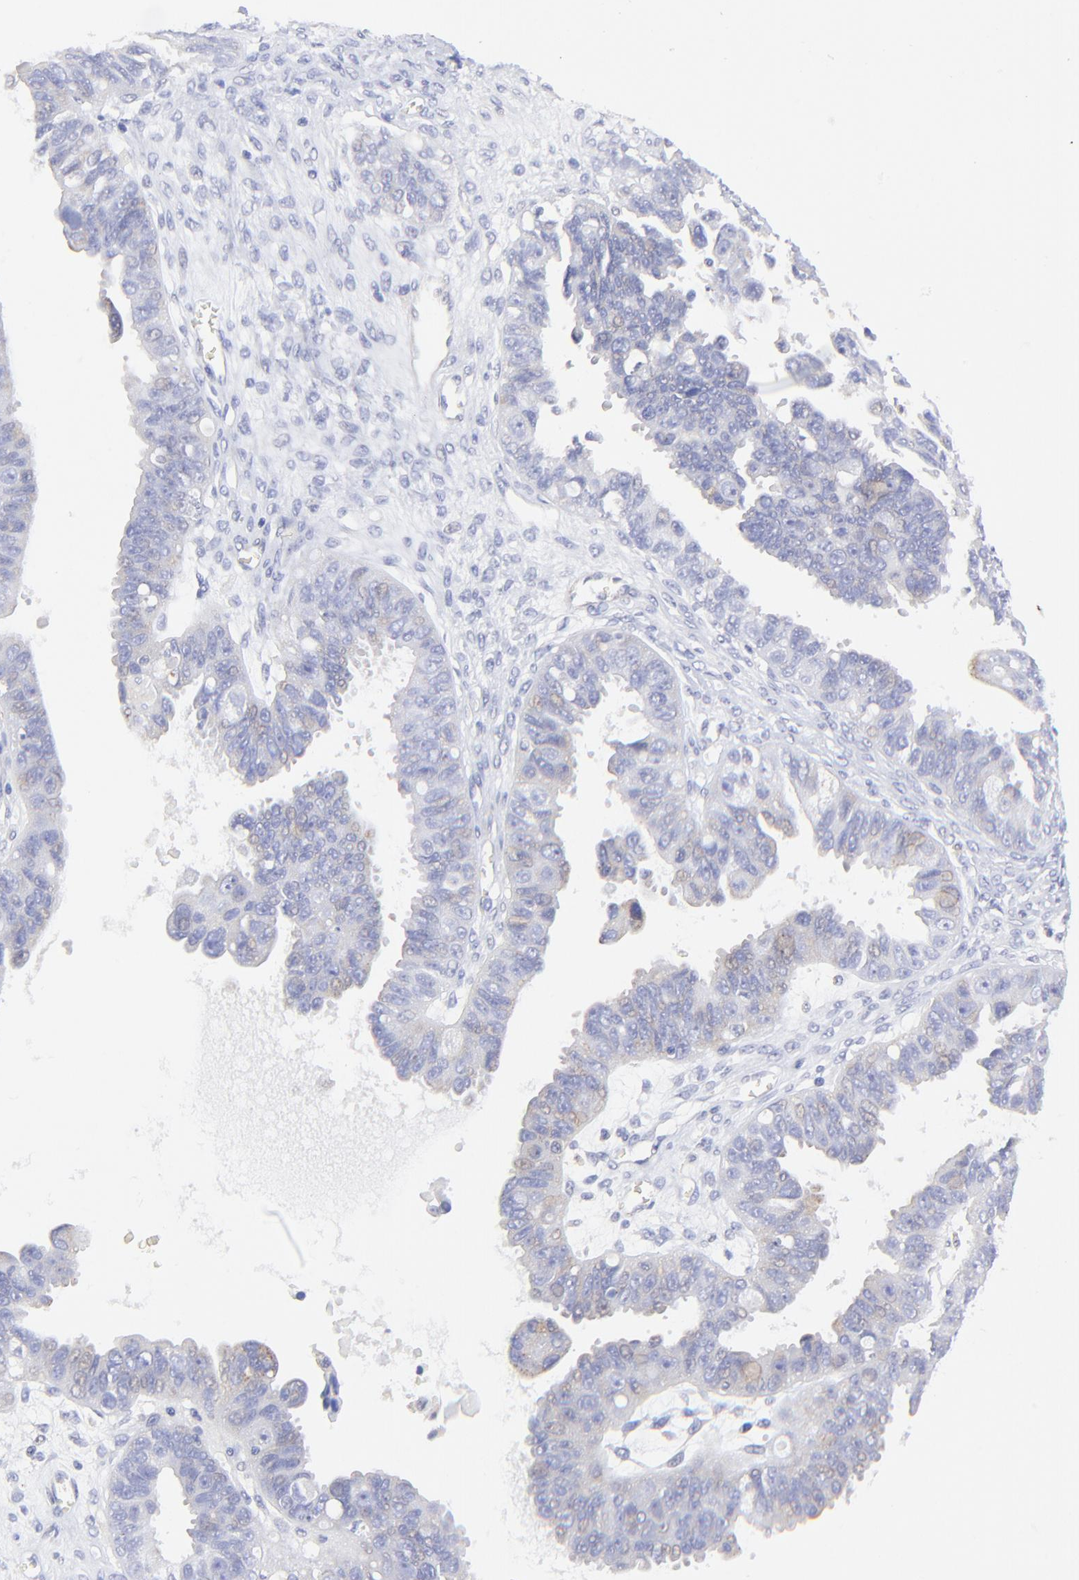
{"staining": {"intensity": "negative", "quantity": "none", "location": "none"}, "tissue": "ovarian cancer", "cell_type": "Tumor cells", "image_type": "cancer", "snomed": [{"axis": "morphology", "description": "Carcinoma, endometroid"}, {"axis": "topography", "description": "Ovary"}], "caption": "Human ovarian cancer (endometroid carcinoma) stained for a protein using IHC demonstrates no expression in tumor cells.", "gene": "LHFPL1", "patient": {"sex": "female", "age": 85}}